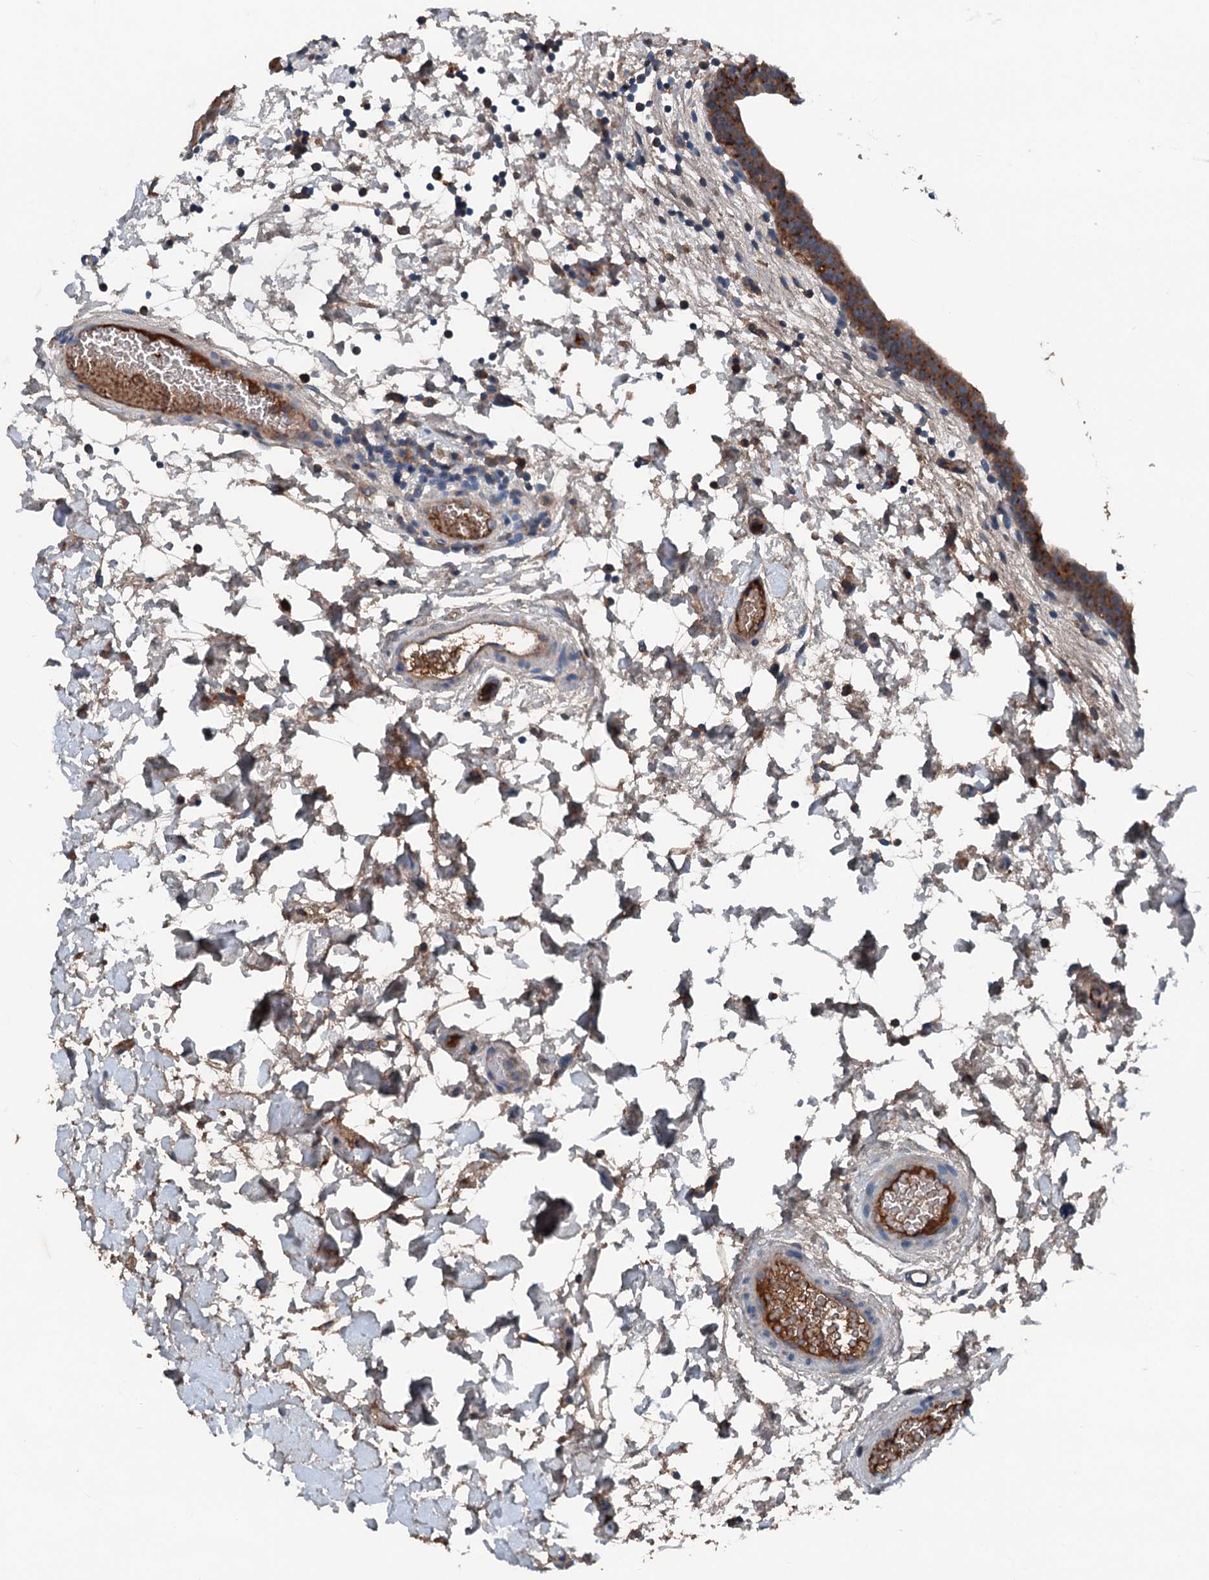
{"staining": {"intensity": "moderate", "quantity": ">75%", "location": "cytoplasmic/membranous"}, "tissue": "urinary bladder", "cell_type": "Urothelial cells", "image_type": "normal", "snomed": [{"axis": "morphology", "description": "Normal tissue, NOS"}, {"axis": "topography", "description": "Urinary bladder"}], "caption": "Immunohistochemistry (IHC) (DAB) staining of normal urinary bladder demonstrates moderate cytoplasmic/membranous protein expression in about >75% of urothelial cells. Ihc stains the protein of interest in brown and the nuclei are stained blue.", "gene": "PDSS1", "patient": {"sex": "male", "age": 83}}